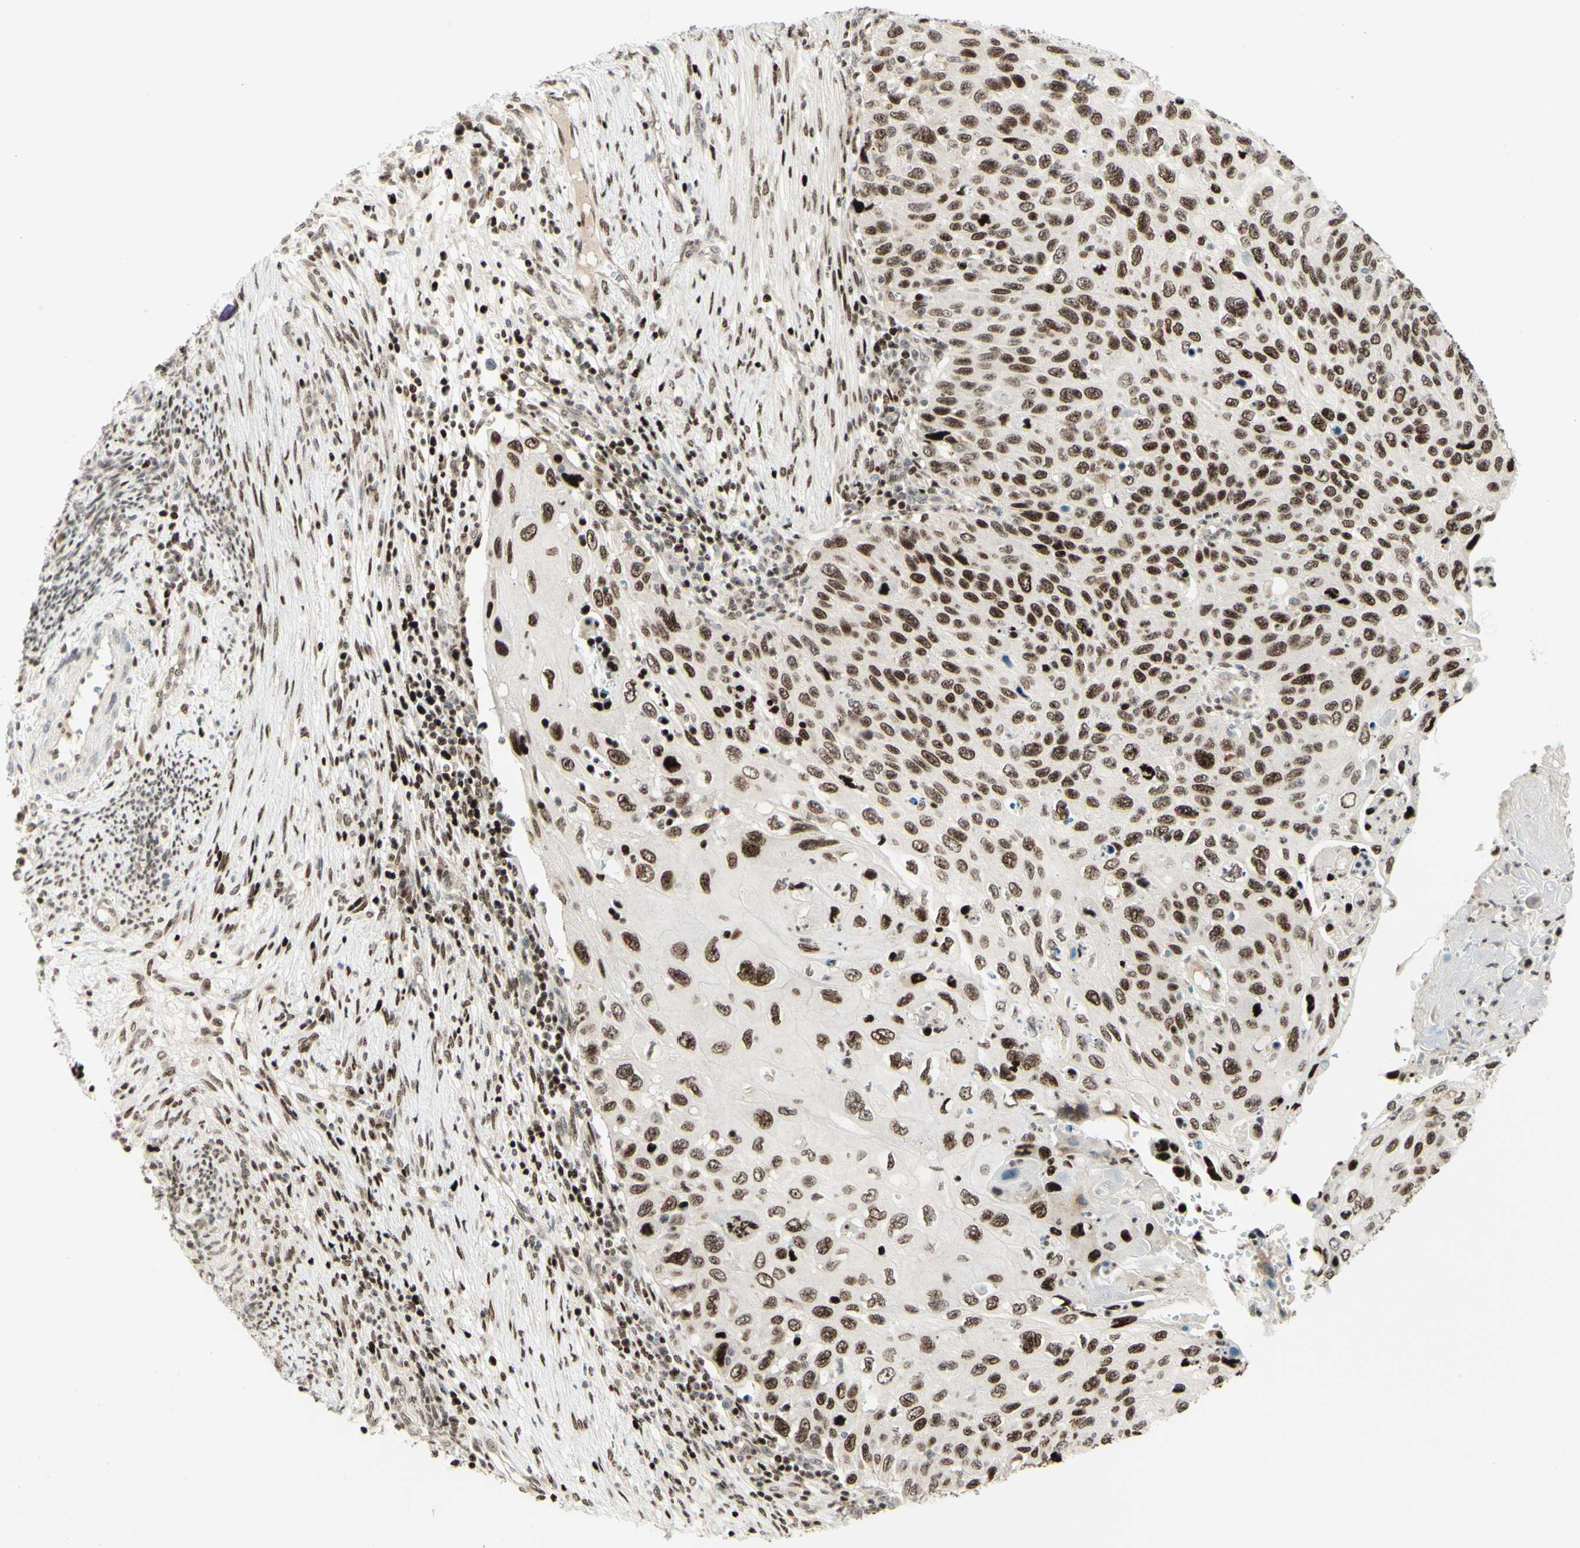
{"staining": {"intensity": "moderate", "quantity": ">75%", "location": "cytoplasmic/membranous,nuclear"}, "tissue": "cervical cancer", "cell_type": "Tumor cells", "image_type": "cancer", "snomed": [{"axis": "morphology", "description": "Squamous cell carcinoma, NOS"}, {"axis": "topography", "description": "Cervix"}], "caption": "The histopathology image reveals staining of squamous cell carcinoma (cervical), revealing moderate cytoplasmic/membranous and nuclear protein positivity (brown color) within tumor cells.", "gene": "CDKL5", "patient": {"sex": "female", "age": 70}}